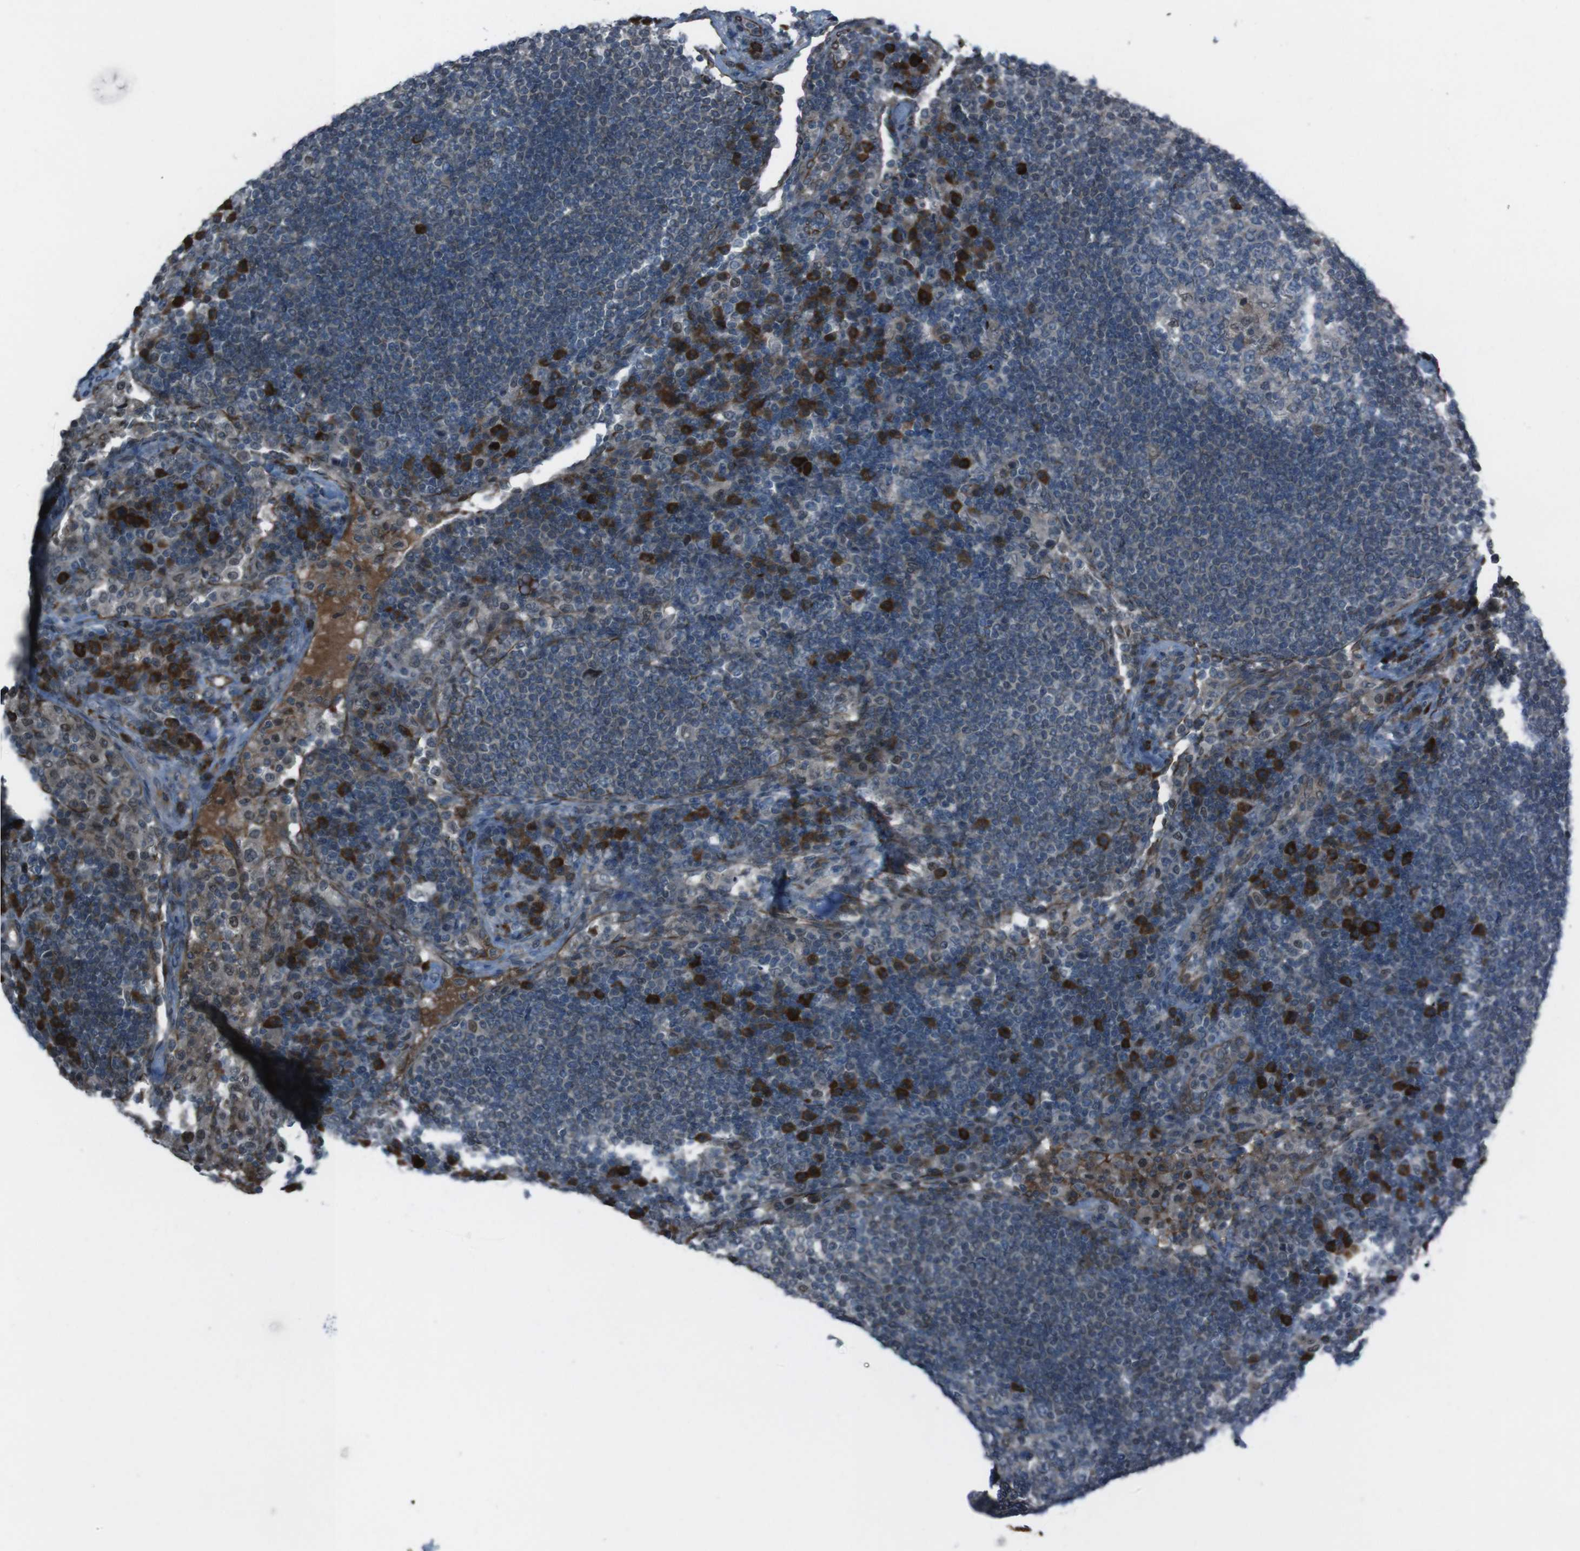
{"staining": {"intensity": "moderate", "quantity": "<25%", "location": "cytoplasmic/membranous,nuclear"}, "tissue": "lymph node", "cell_type": "Germinal center cells", "image_type": "normal", "snomed": [{"axis": "morphology", "description": "Normal tissue, NOS"}, {"axis": "topography", "description": "Lymph node"}], "caption": "The photomicrograph demonstrates immunohistochemical staining of unremarkable lymph node. There is moderate cytoplasmic/membranous,nuclear staining is seen in approximately <25% of germinal center cells.", "gene": "SS18L1", "patient": {"sex": "female", "age": 53}}